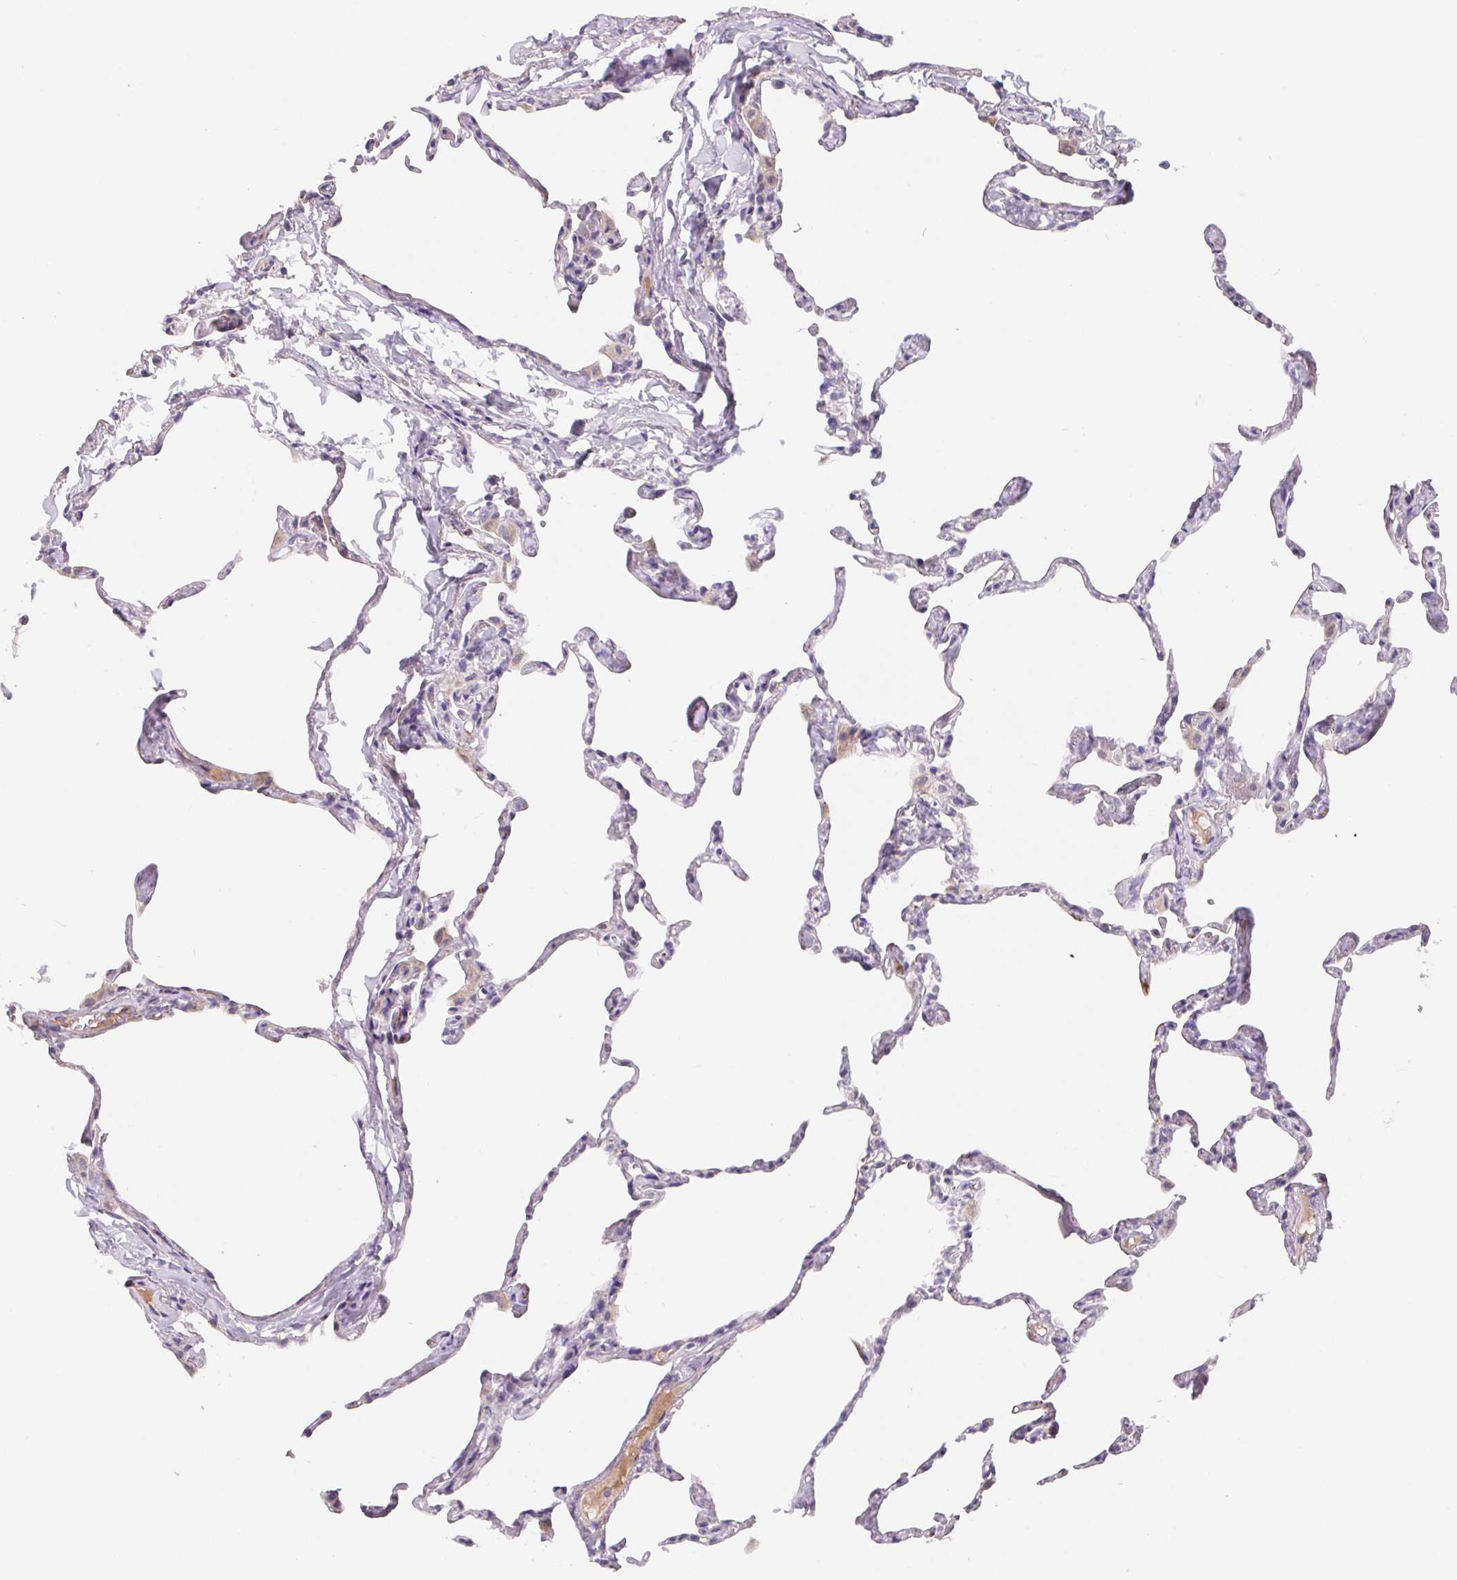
{"staining": {"intensity": "negative", "quantity": "none", "location": "none"}, "tissue": "lung", "cell_type": "Alveolar cells", "image_type": "normal", "snomed": [{"axis": "morphology", "description": "Normal tissue, NOS"}, {"axis": "topography", "description": "Lung"}], "caption": "Immunohistochemistry of normal lung exhibits no positivity in alveolar cells. (Stains: DAB immunohistochemistry with hematoxylin counter stain, Microscopy: brightfield microscopy at high magnification).", "gene": "LPA", "patient": {"sex": "male", "age": 65}}